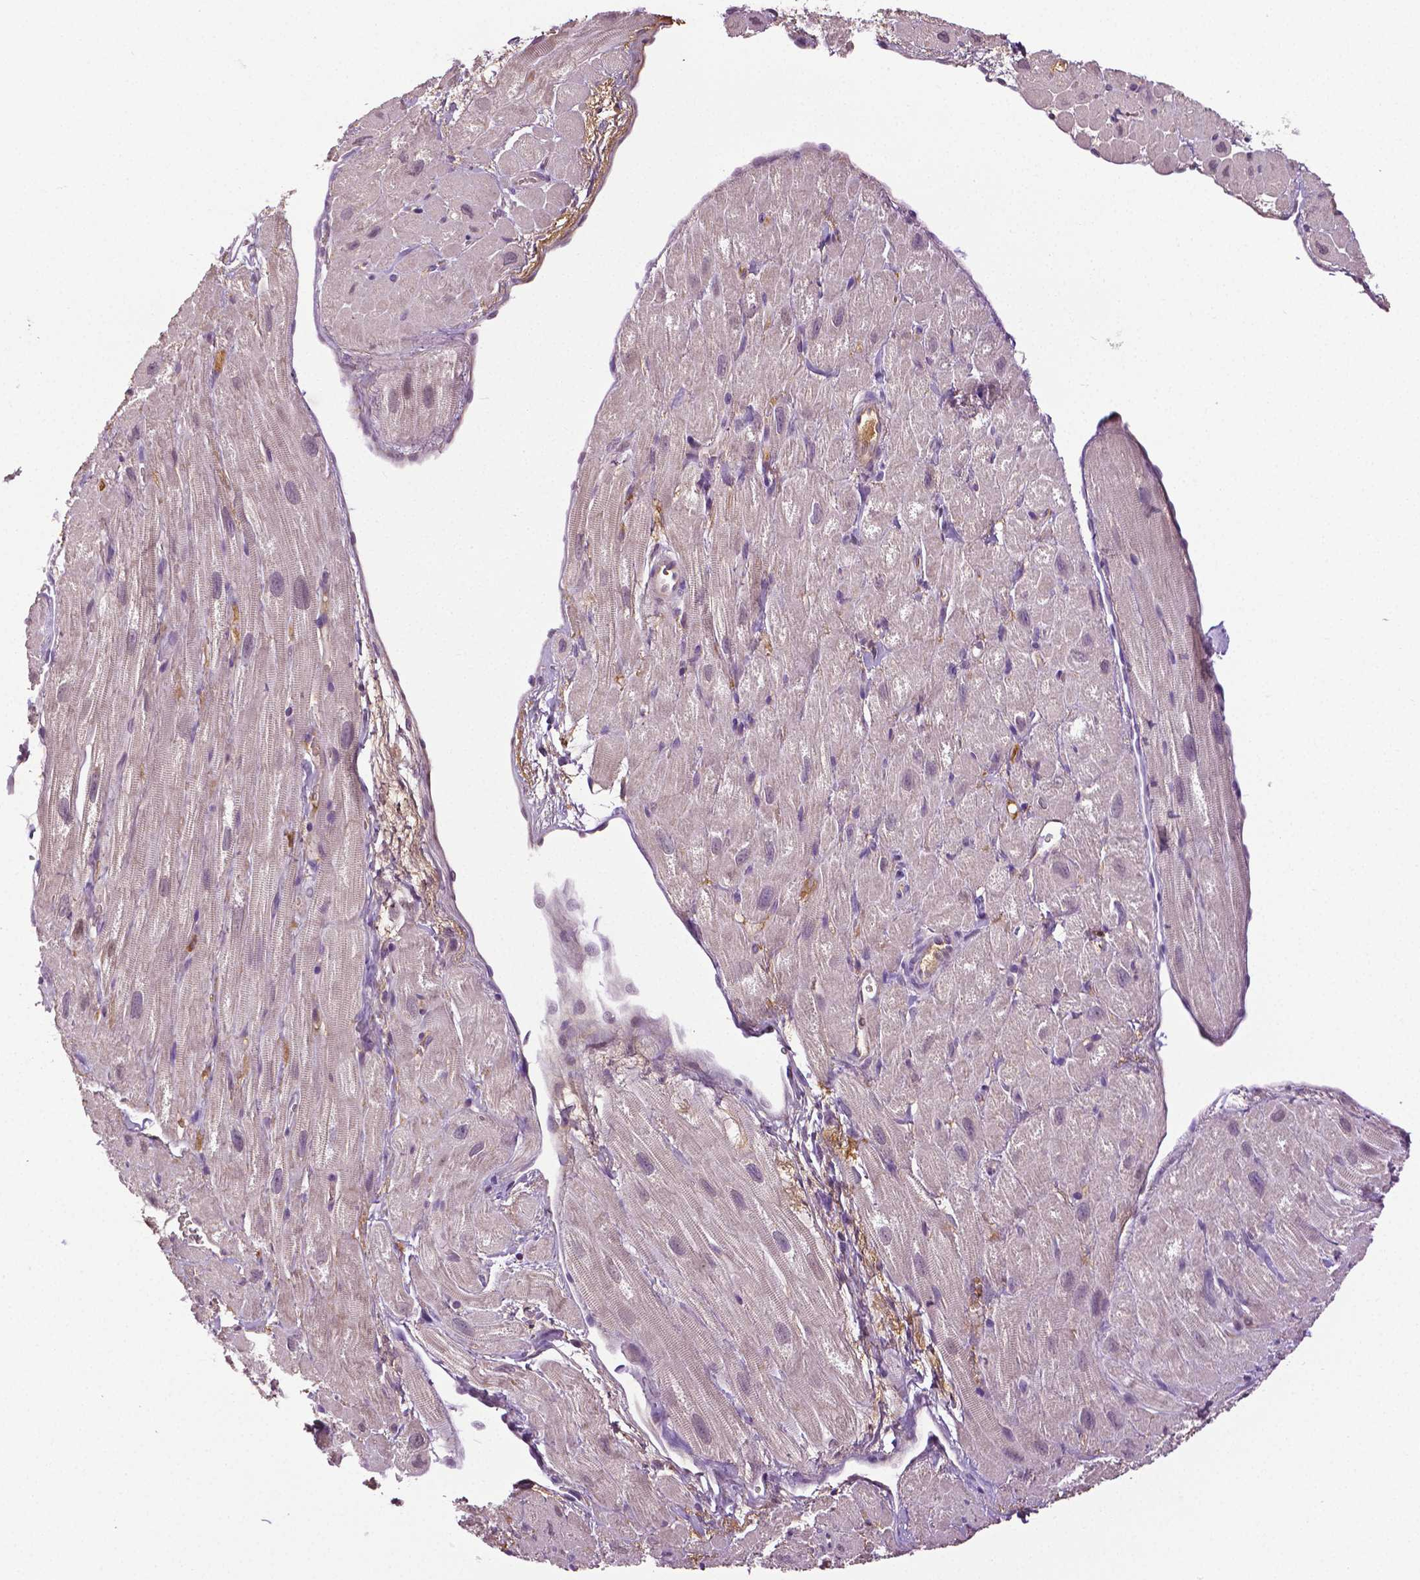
{"staining": {"intensity": "negative", "quantity": "none", "location": "none"}, "tissue": "heart muscle", "cell_type": "Cardiomyocytes", "image_type": "normal", "snomed": [{"axis": "morphology", "description": "Normal tissue, NOS"}, {"axis": "topography", "description": "Heart"}], "caption": "IHC of normal heart muscle reveals no staining in cardiomyocytes. Nuclei are stained in blue.", "gene": "PTPN5", "patient": {"sex": "female", "age": 62}}